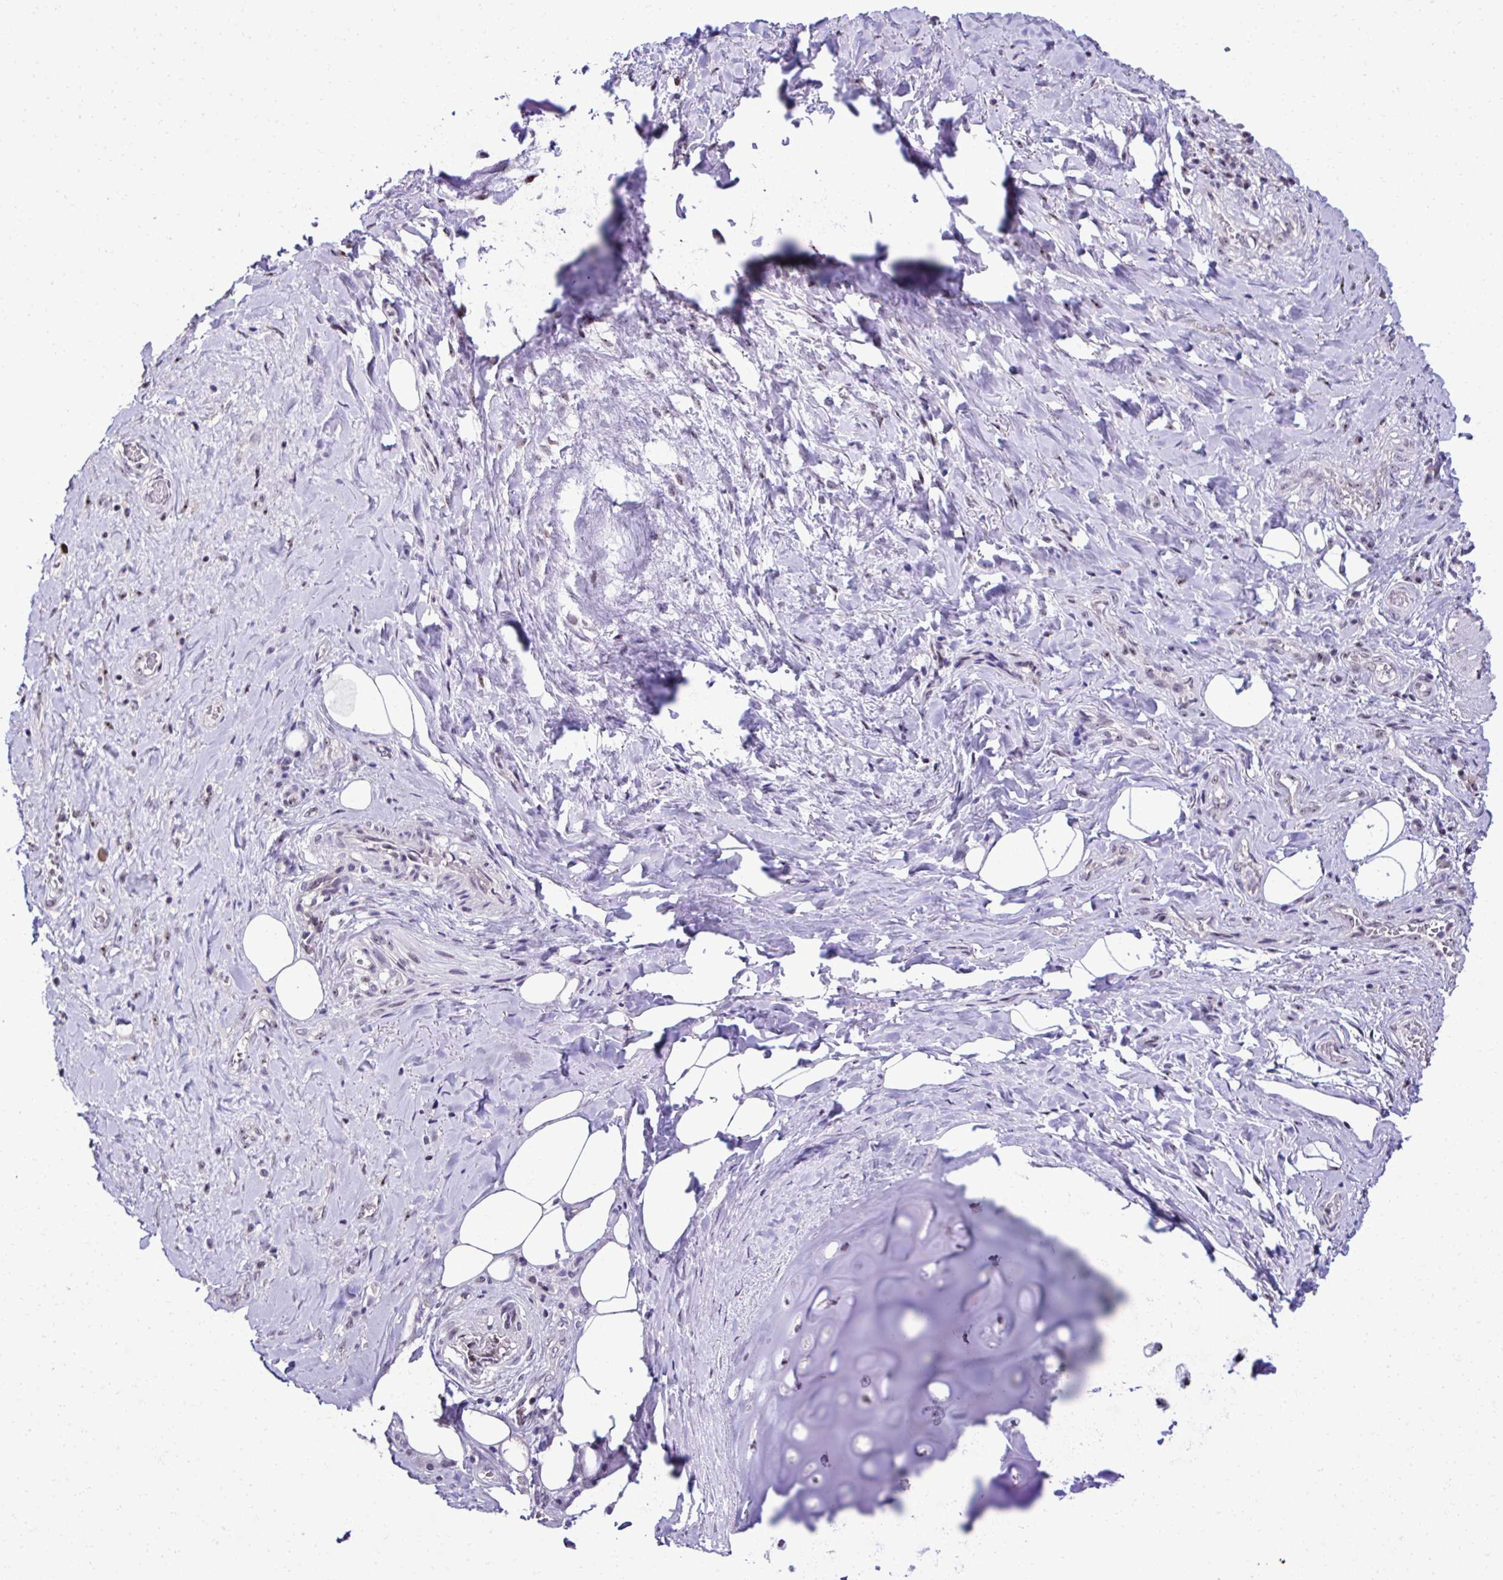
{"staining": {"intensity": "negative", "quantity": "none", "location": "none"}, "tissue": "adipose tissue", "cell_type": "Adipocytes", "image_type": "normal", "snomed": [{"axis": "morphology", "description": "Normal tissue, NOS"}, {"axis": "topography", "description": "Cartilage tissue"}, {"axis": "topography", "description": "Bronchus"}], "caption": "Immunohistochemistry micrograph of unremarkable adipose tissue: adipose tissue stained with DAB reveals no significant protein staining in adipocytes.", "gene": "CEP72", "patient": {"sex": "male", "age": 64}}